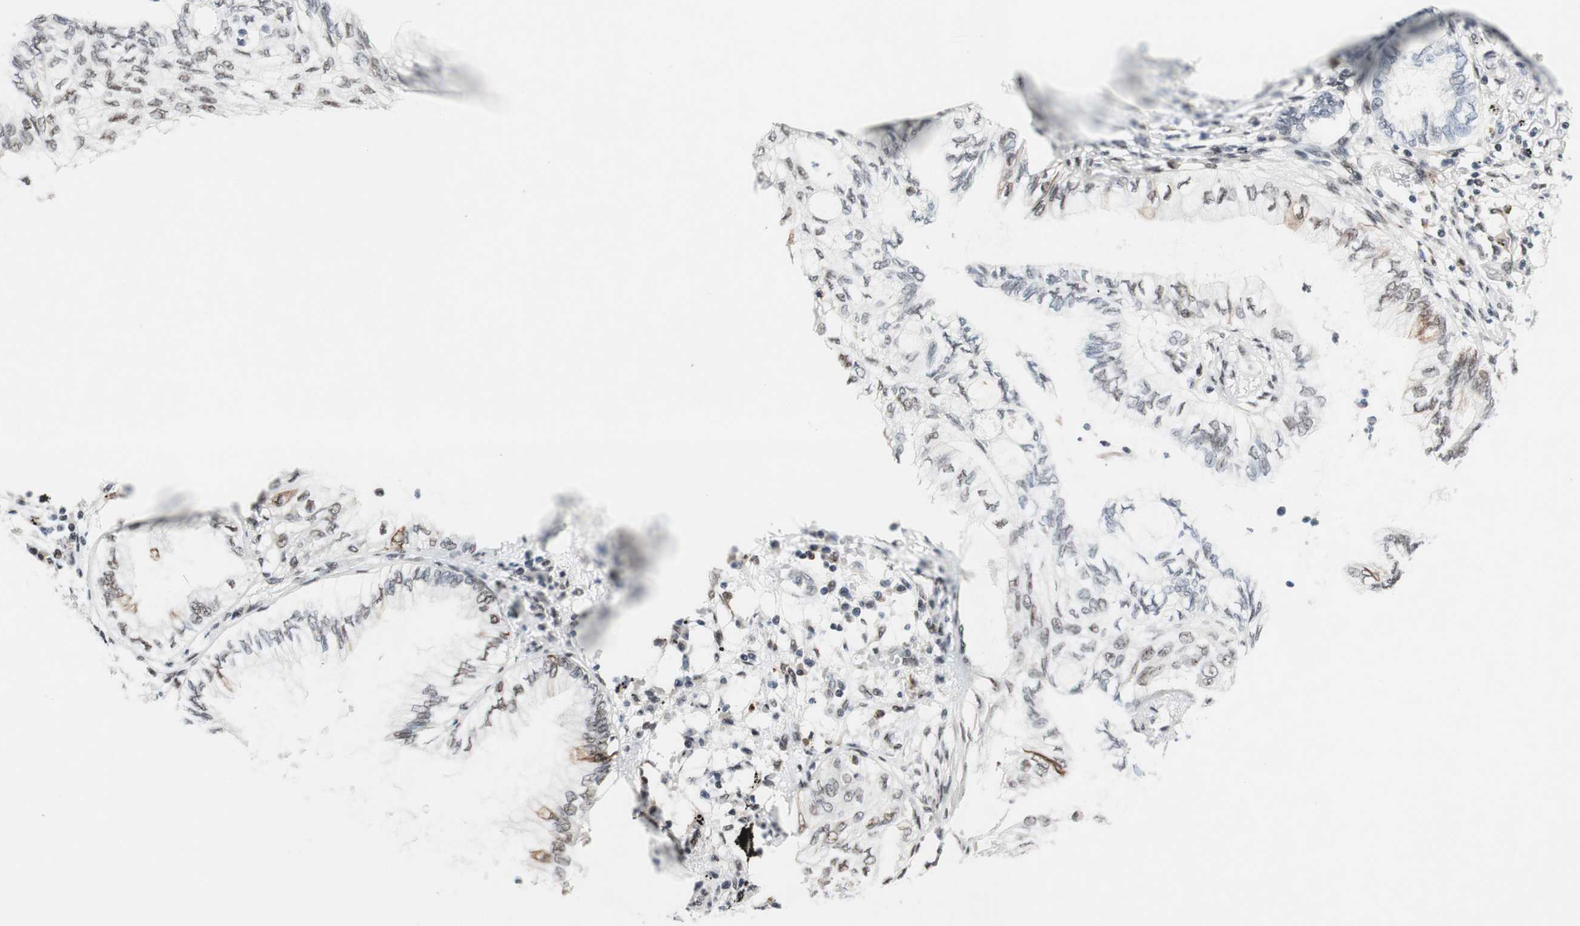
{"staining": {"intensity": "negative", "quantity": "none", "location": "none"}, "tissue": "lung cancer", "cell_type": "Tumor cells", "image_type": "cancer", "snomed": [{"axis": "morphology", "description": "Normal tissue, NOS"}, {"axis": "morphology", "description": "Adenocarcinoma, NOS"}, {"axis": "topography", "description": "Bronchus"}, {"axis": "topography", "description": "Lung"}], "caption": "This is an IHC photomicrograph of lung cancer (adenocarcinoma). There is no expression in tumor cells.", "gene": "PRPF19", "patient": {"sex": "female", "age": 70}}